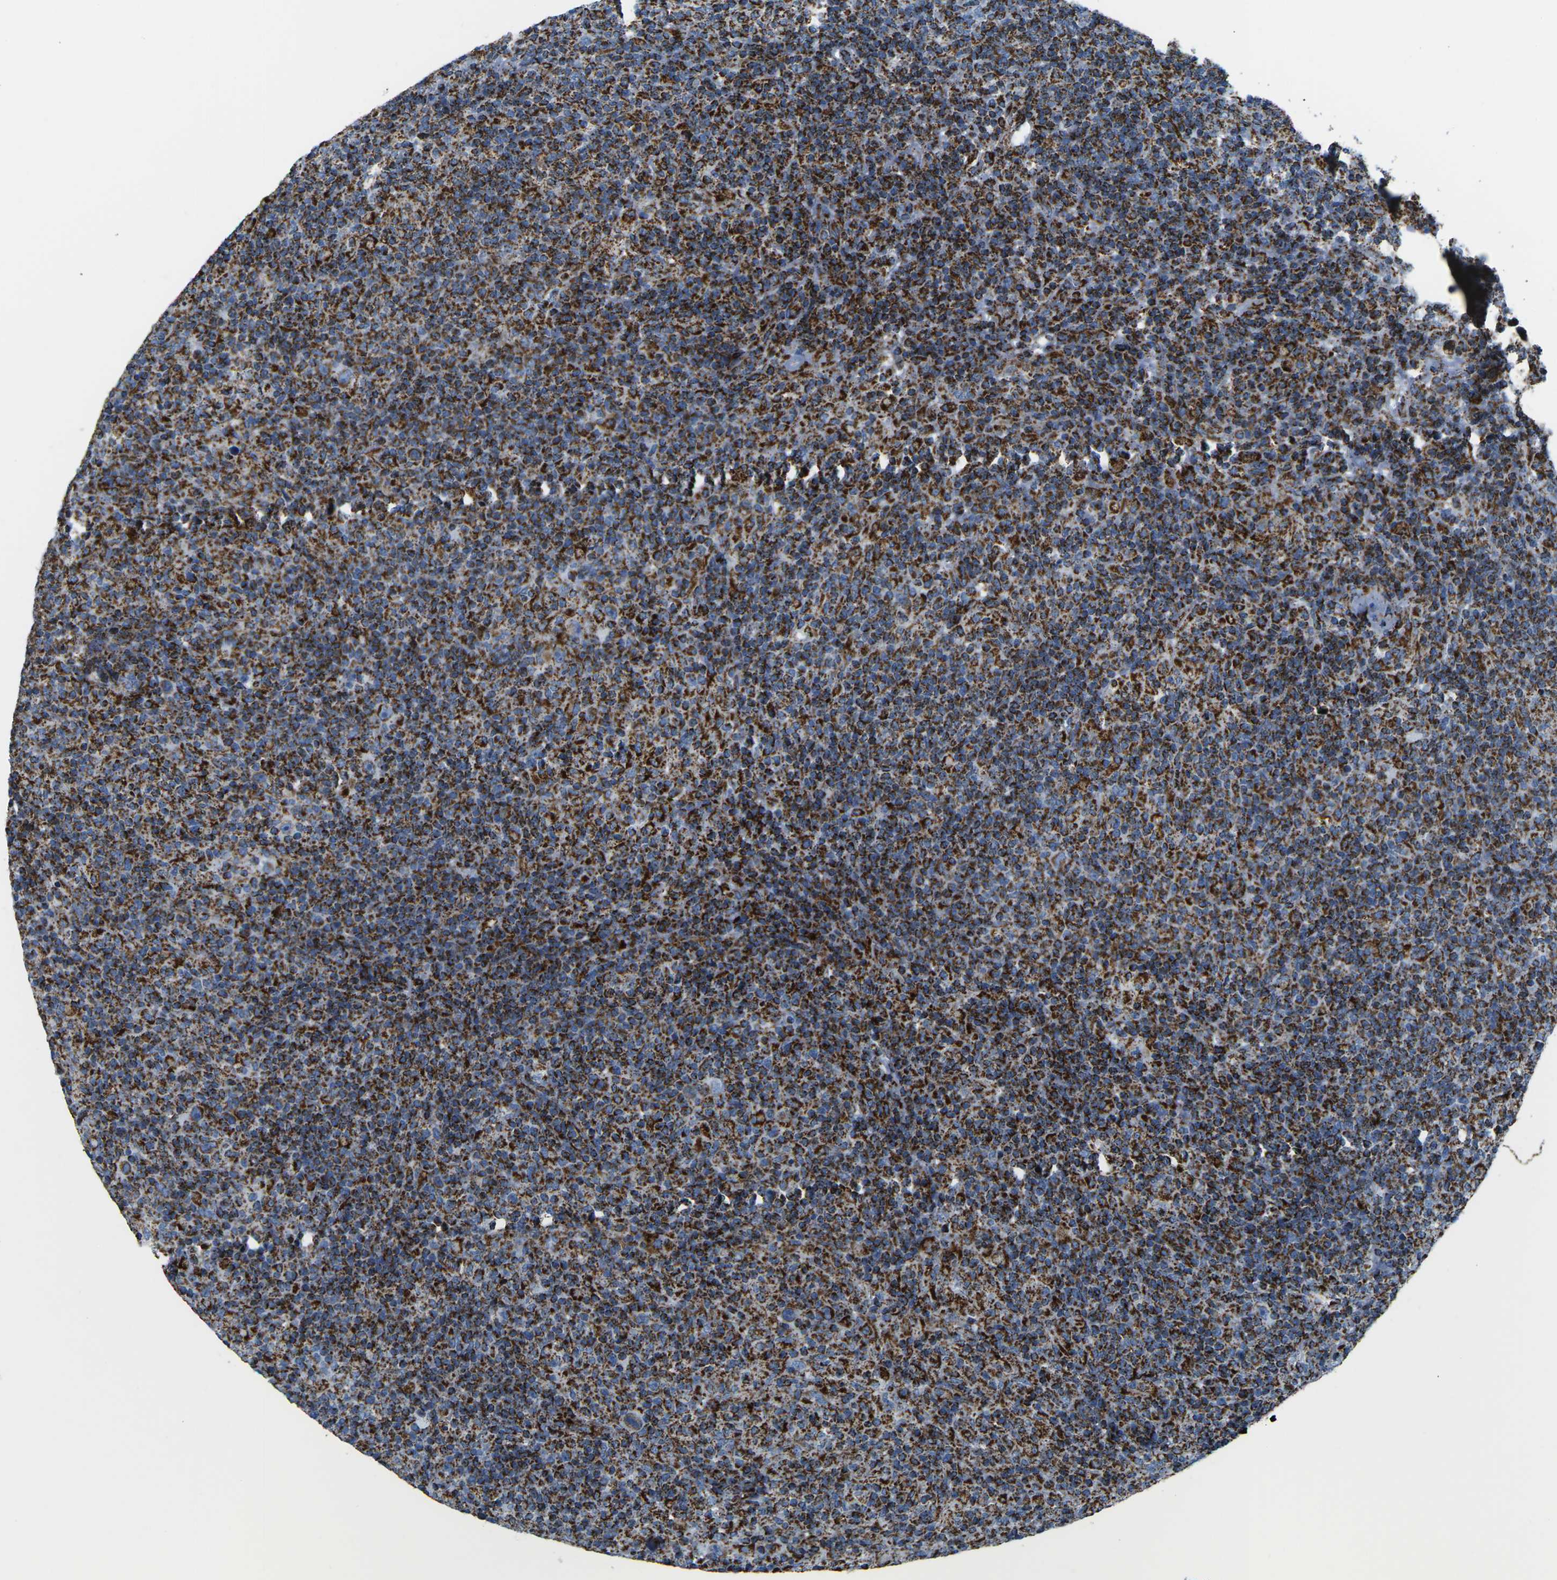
{"staining": {"intensity": "strong", "quantity": ">75%", "location": "cytoplasmic/membranous"}, "tissue": "lymphoma", "cell_type": "Tumor cells", "image_type": "cancer", "snomed": [{"axis": "morphology", "description": "Hodgkin's disease, NOS"}, {"axis": "topography", "description": "Lymph node"}], "caption": "A brown stain labels strong cytoplasmic/membranous staining of a protein in human lymphoma tumor cells.", "gene": "MT-CO2", "patient": {"sex": "male", "age": 70}}